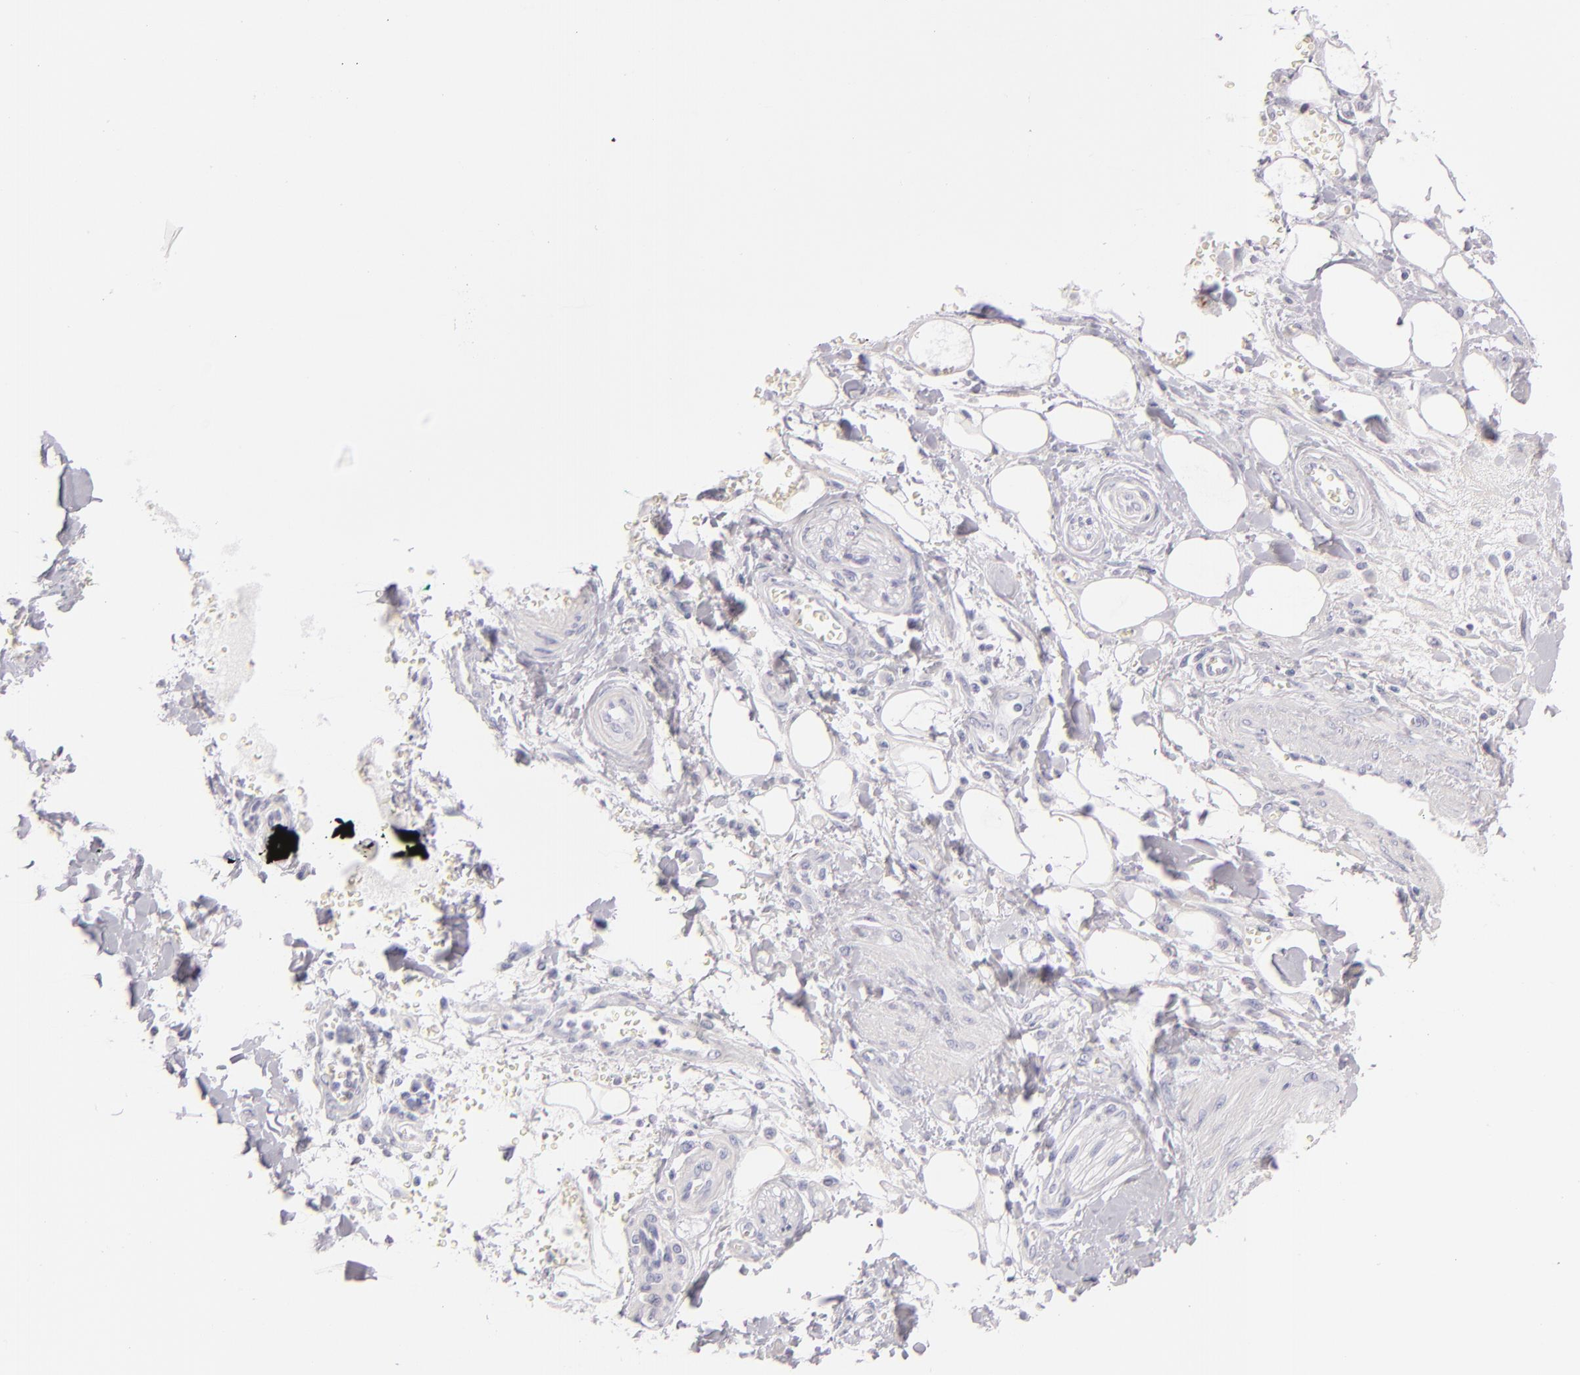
{"staining": {"intensity": "negative", "quantity": "none", "location": "none"}, "tissue": "pancreatic cancer", "cell_type": "Tumor cells", "image_type": "cancer", "snomed": [{"axis": "morphology", "description": "Adenocarcinoma, NOS"}, {"axis": "topography", "description": "Pancreas"}], "caption": "Tumor cells show no significant staining in pancreatic adenocarcinoma.", "gene": "CD207", "patient": {"sex": "male", "age": 69}}